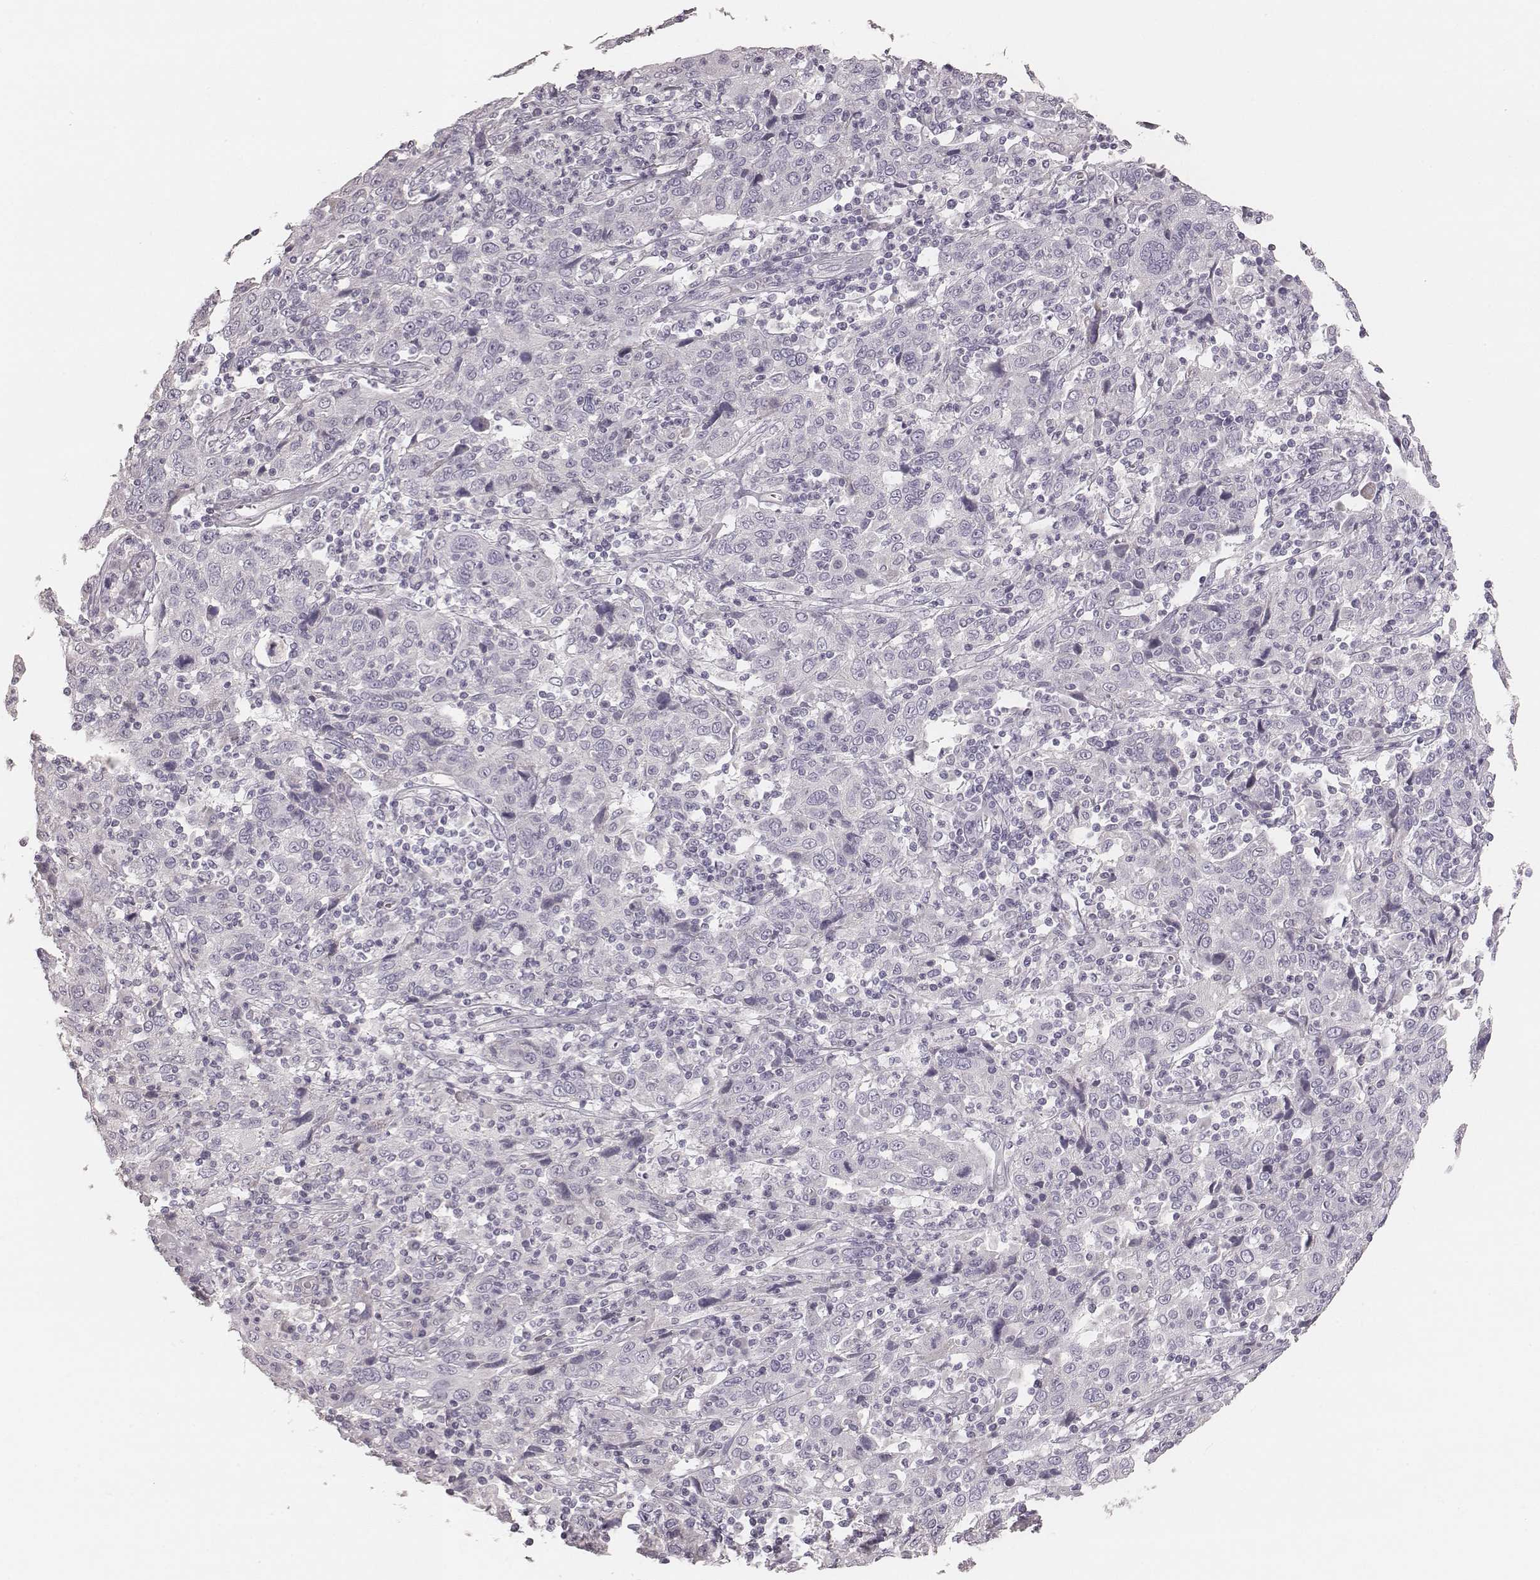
{"staining": {"intensity": "negative", "quantity": "none", "location": "none"}, "tissue": "cervical cancer", "cell_type": "Tumor cells", "image_type": "cancer", "snomed": [{"axis": "morphology", "description": "Squamous cell carcinoma, NOS"}, {"axis": "topography", "description": "Cervix"}], "caption": "Tumor cells are negative for protein expression in human cervical cancer (squamous cell carcinoma).", "gene": "ZP4", "patient": {"sex": "female", "age": 46}}